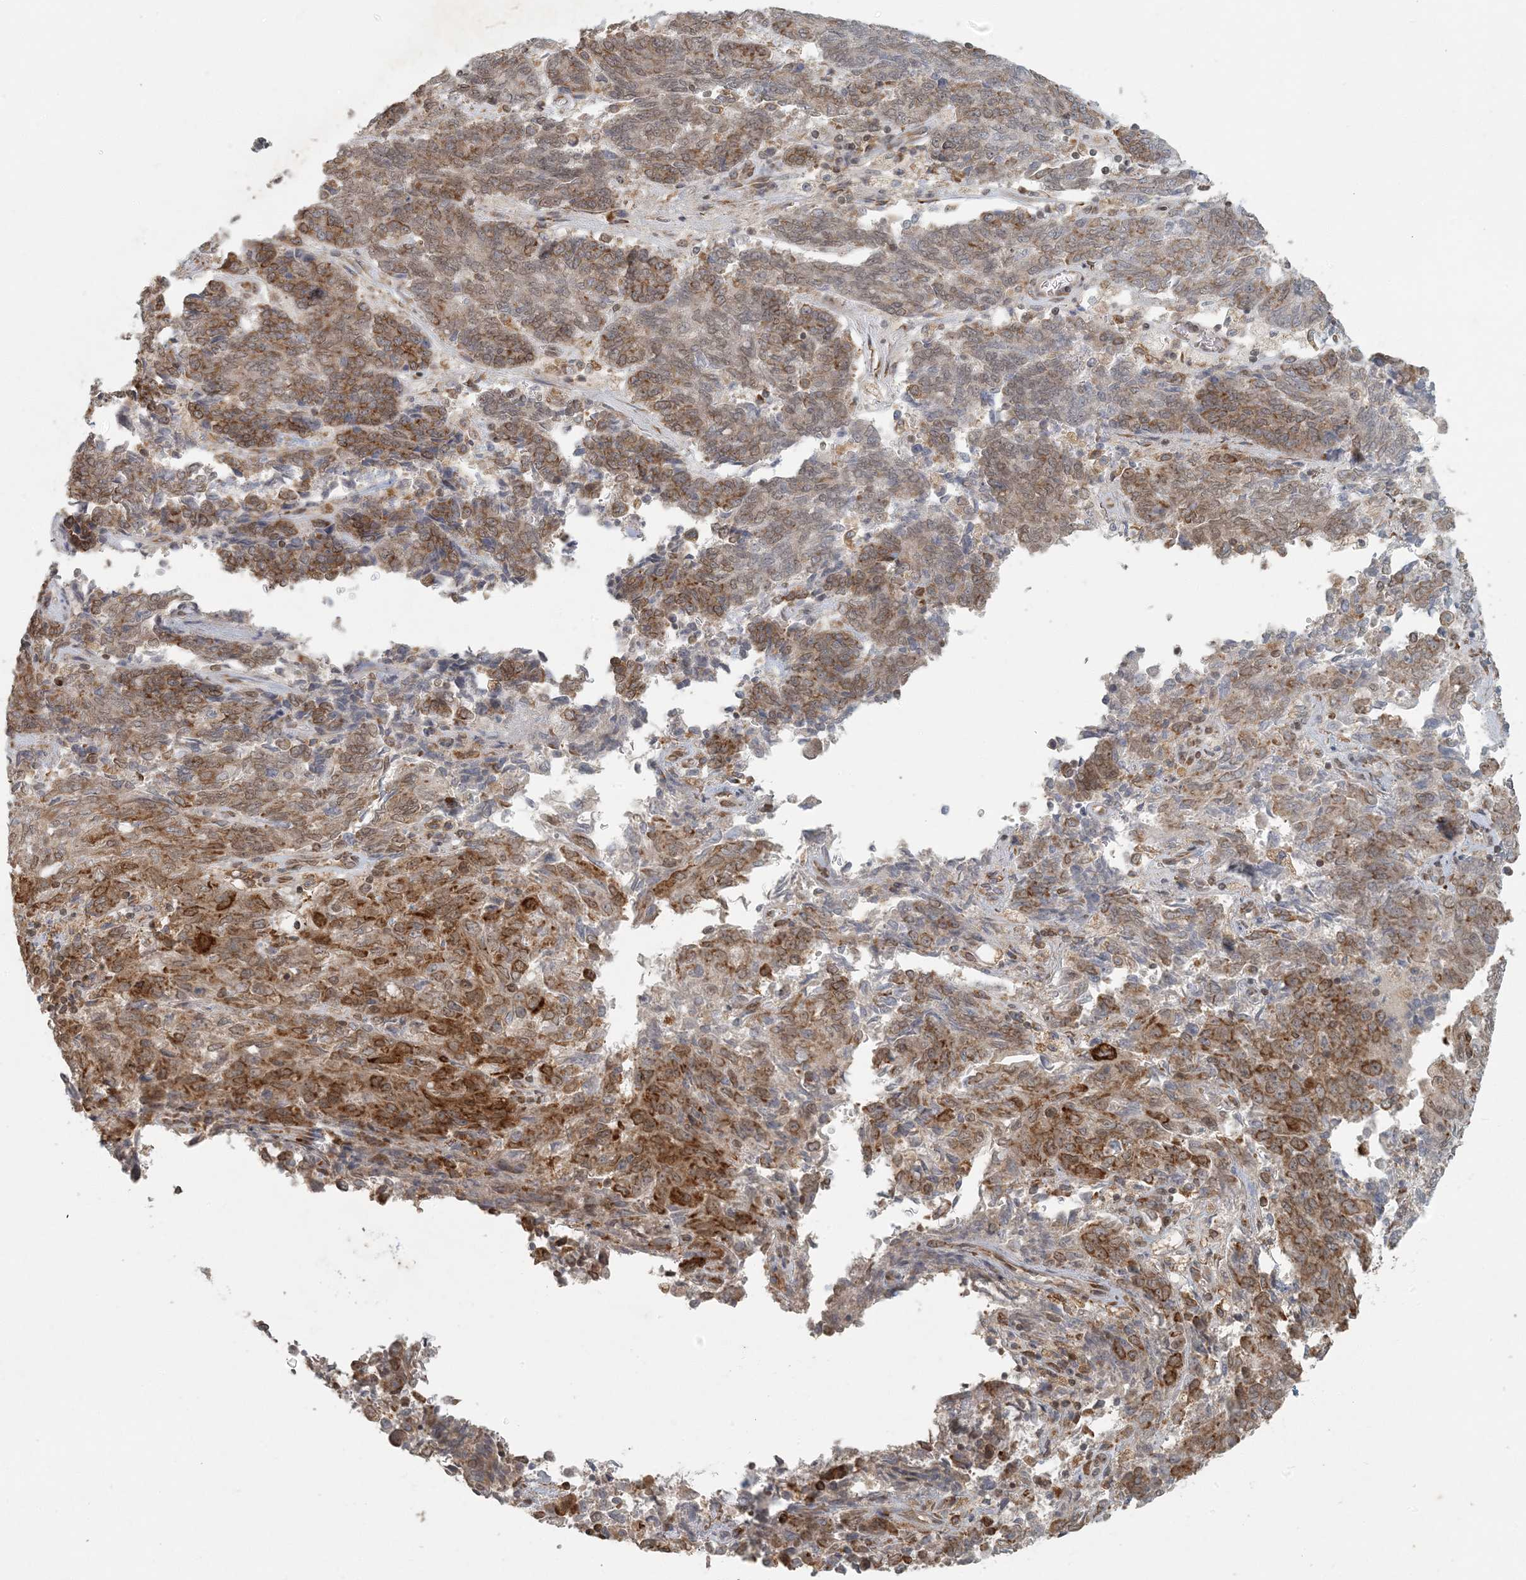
{"staining": {"intensity": "moderate", "quantity": ">75%", "location": "cytoplasmic/membranous"}, "tissue": "endometrial cancer", "cell_type": "Tumor cells", "image_type": "cancer", "snomed": [{"axis": "morphology", "description": "Adenocarcinoma, NOS"}, {"axis": "topography", "description": "Endometrium"}], "caption": "A high-resolution micrograph shows immunohistochemistry staining of adenocarcinoma (endometrial), which reveals moderate cytoplasmic/membranous positivity in approximately >75% of tumor cells.", "gene": "AK9", "patient": {"sex": "female", "age": 80}}